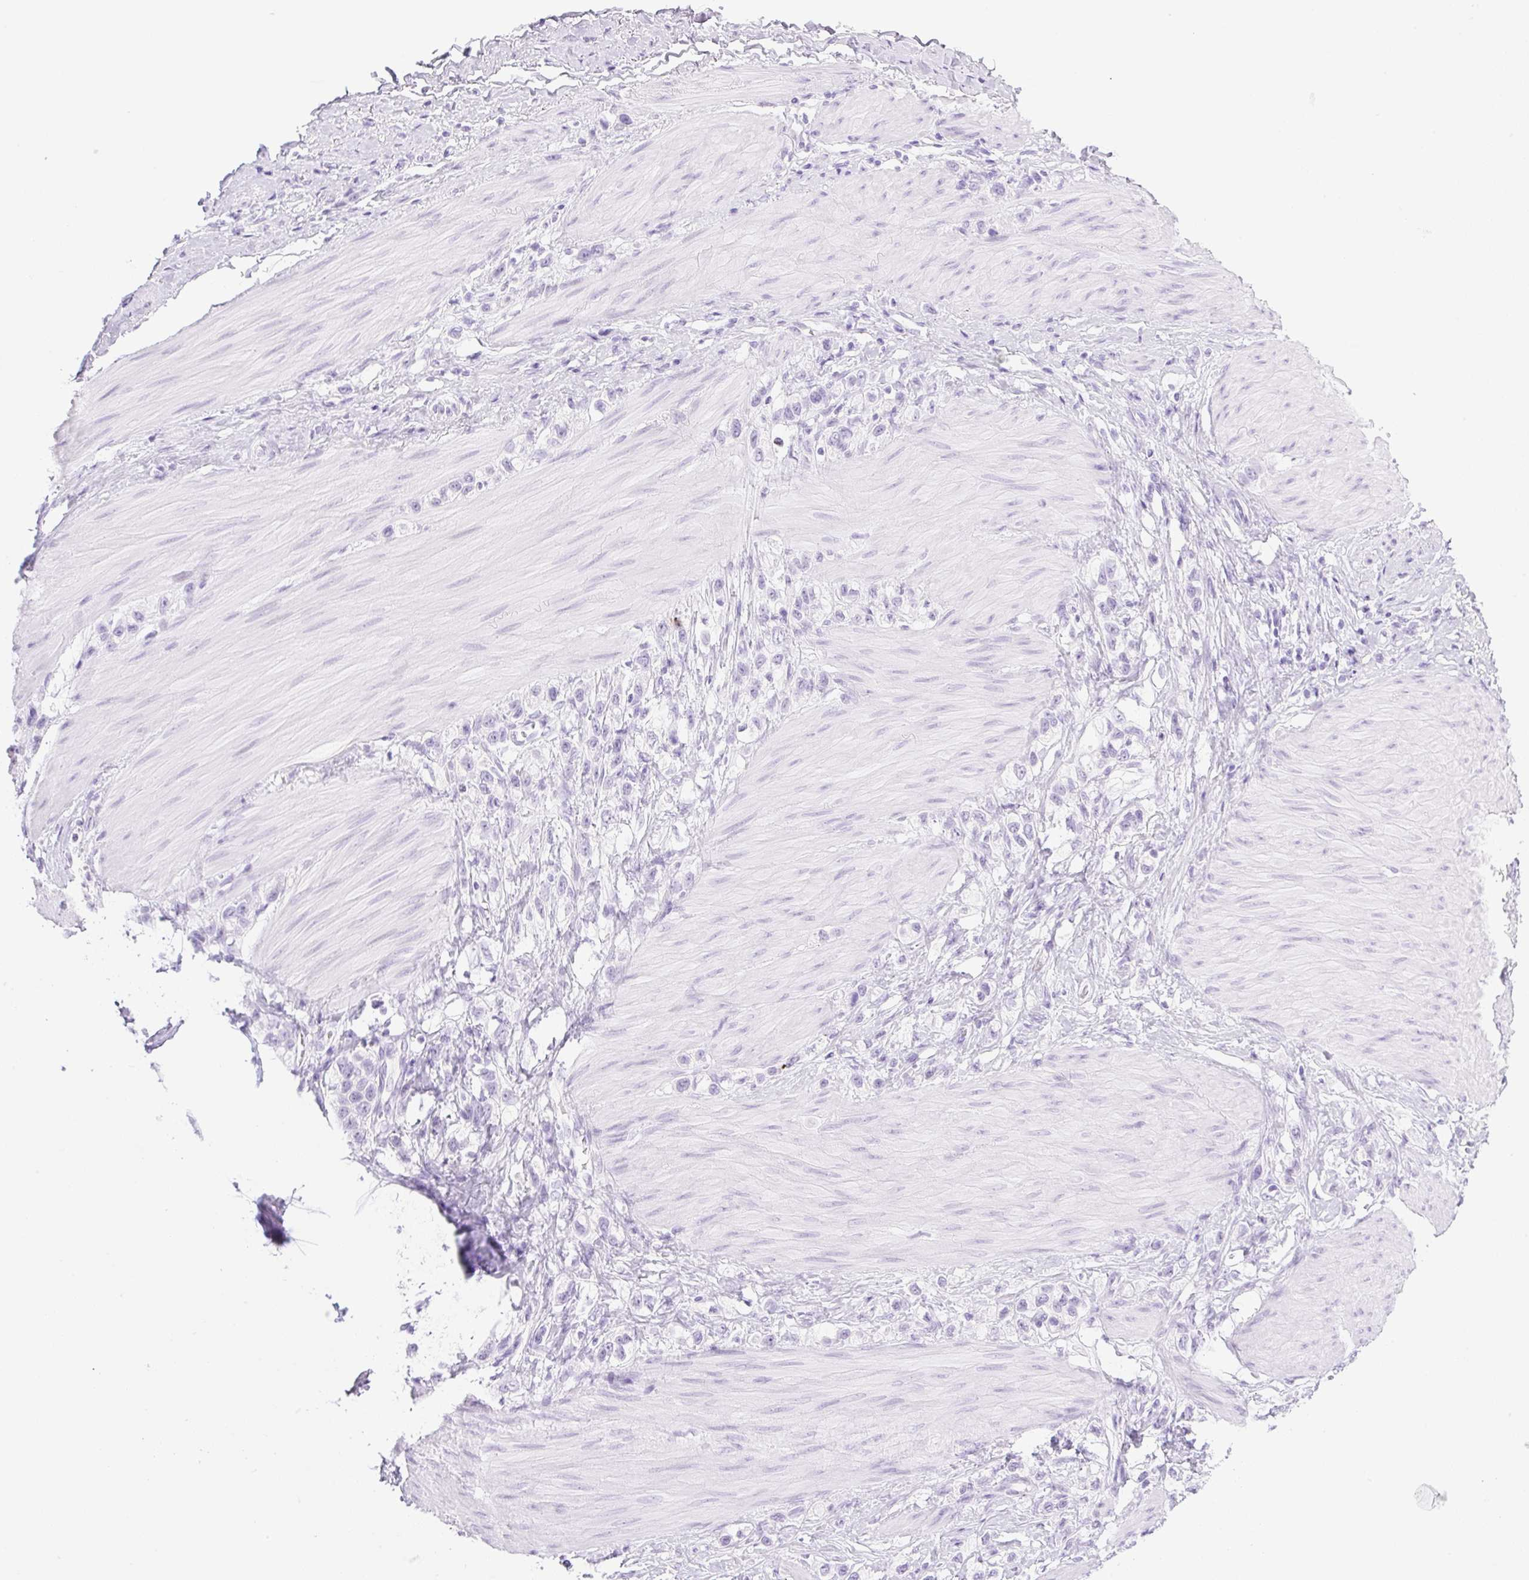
{"staining": {"intensity": "negative", "quantity": "none", "location": "none"}, "tissue": "stomach cancer", "cell_type": "Tumor cells", "image_type": "cancer", "snomed": [{"axis": "morphology", "description": "Adenocarcinoma, NOS"}, {"axis": "topography", "description": "Stomach"}], "caption": "Stomach adenocarcinoma stained for a protein using immunohistochemistry reveals no expression tumor cells.", "gene": "SPRR4", "patient": {"sex": "female", "age": 65}}